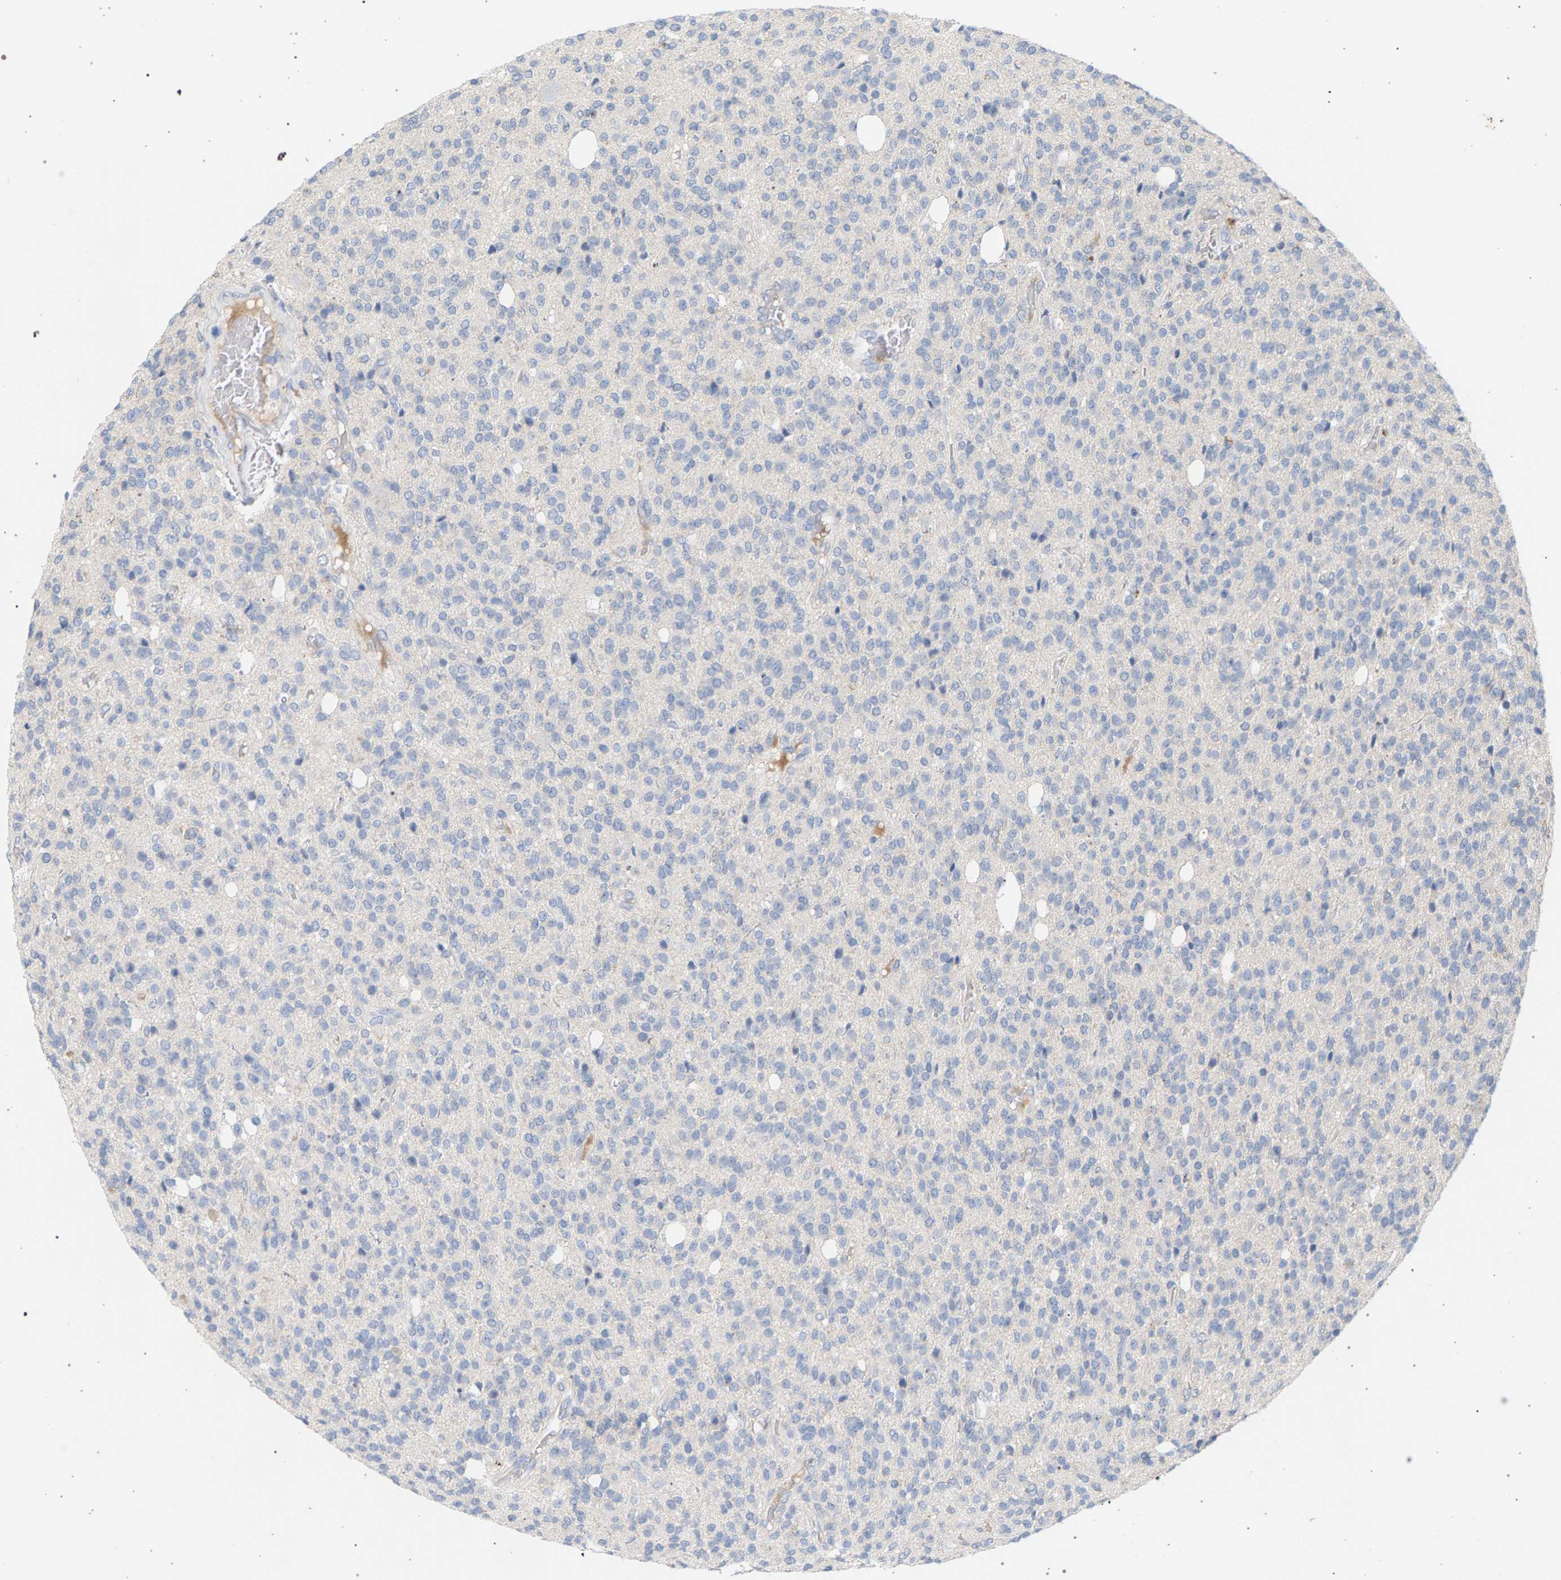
{"staining": {"intensity": "negative", "quantity": "none", "location": "none"}, "tissue": "glioma", "cell_type": "Tumor cells", "image_type": "cancer", "snomed": [{"axis": "morphology", "description": "Glioma, malignant, High grade"}, {"axis": "topography", "description": "Brain"}], "caption": "Tumor cells show no significant protein staining in malignant glioma (high-grade).", "gene": "MAMDC2", "patient": {"sex": "male", "age": 34}}